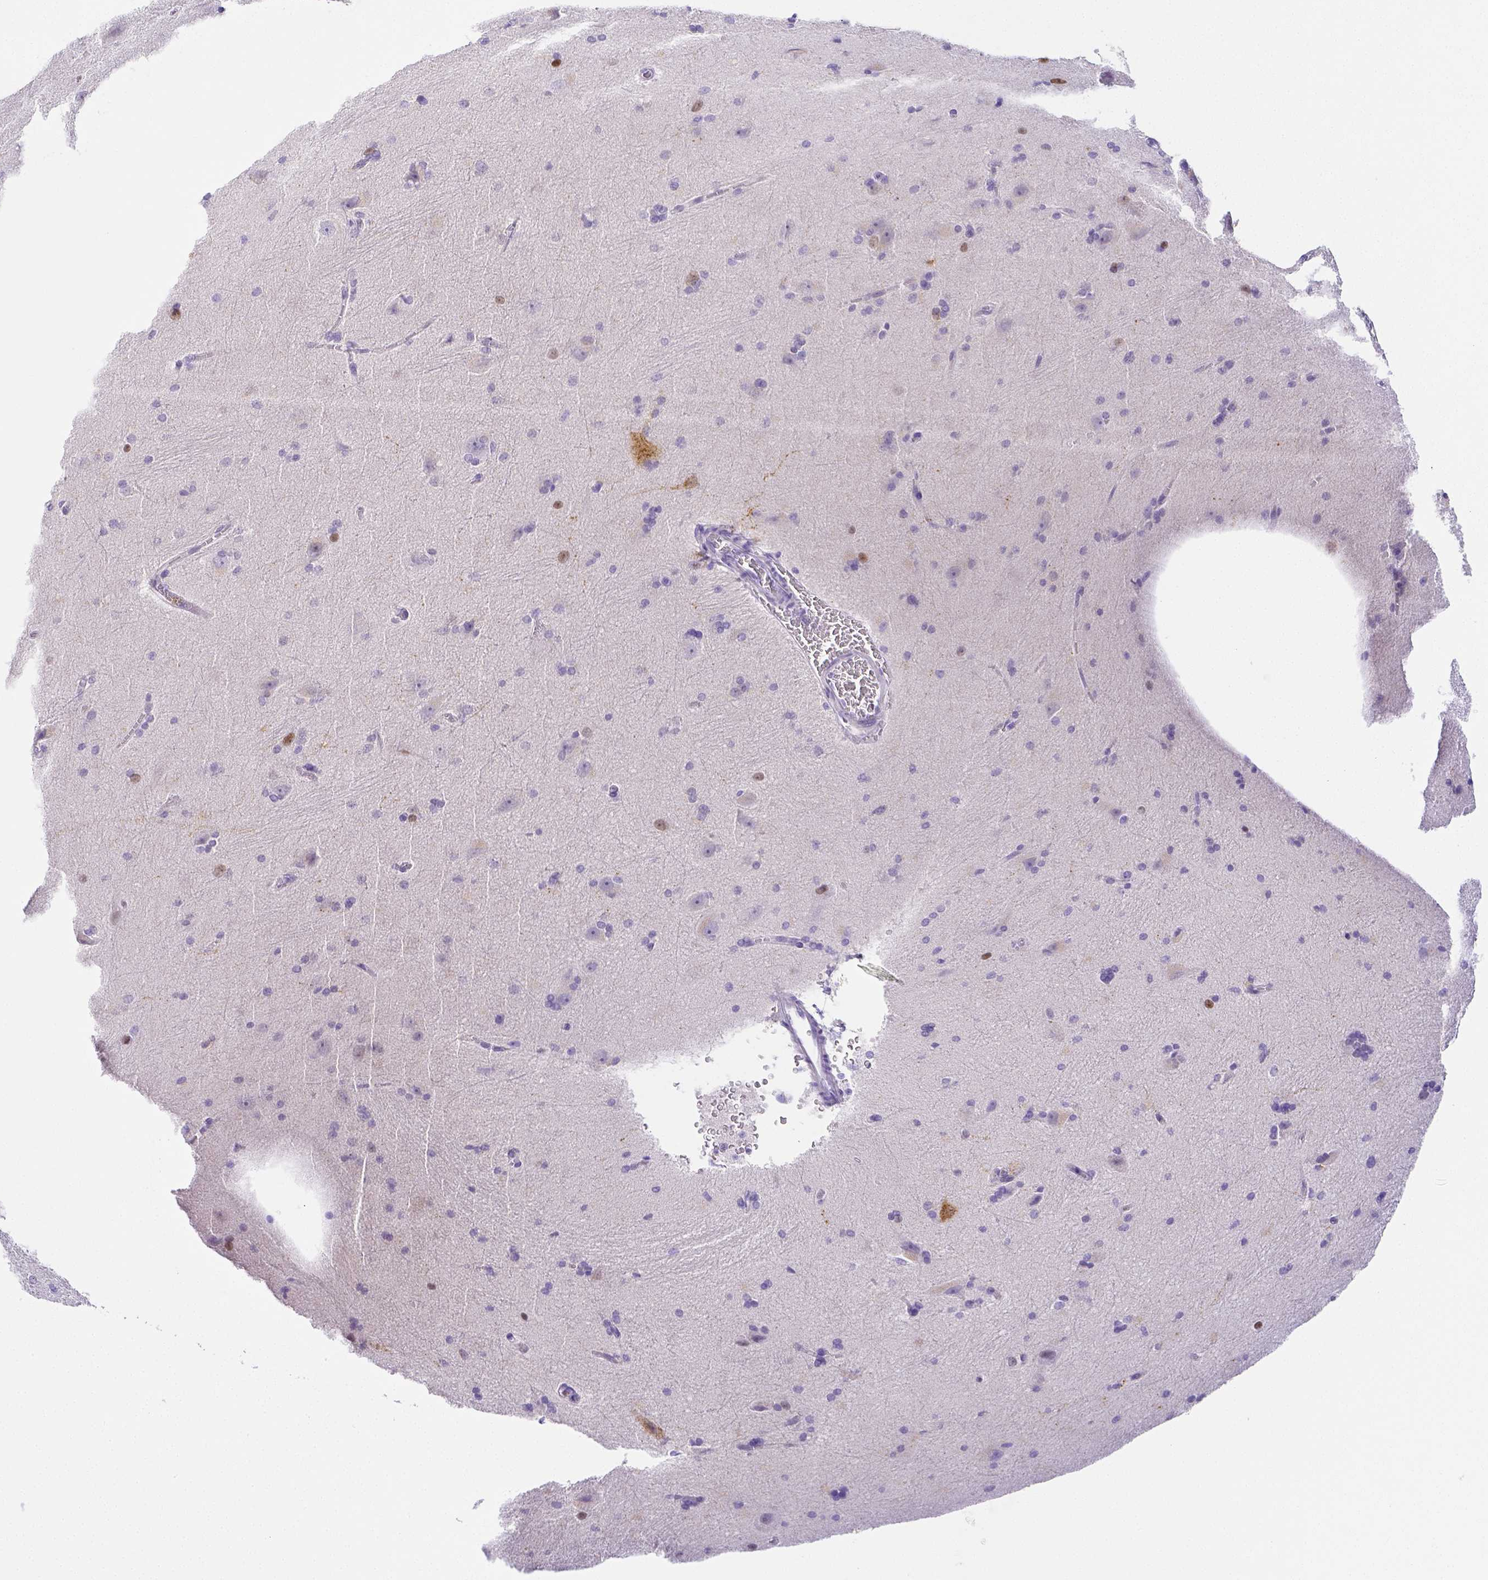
{"staining": {"intensity": "negative", "quantity": "none", "location": "none"}, "tissue": "hippocampus", "cell_type": "Glial cells", "image_type": "normal", "snomed": [{"axis": "morphology", "description": "Normal tissue, NOS"}, {"axis": "topography", "description": "Cerebral cortex"}, {"axis": "topography", "description": "Hippocampus"}], "caption": "DAB immunohistochemical staining of unremarkable hippocampus reveals no significant expression in glial cells. (Immunohistochemistry, brightfield microscopy, high magnification).", "gene": "ARHGAP36", "patient": {"sex": "female", "age": 19}}